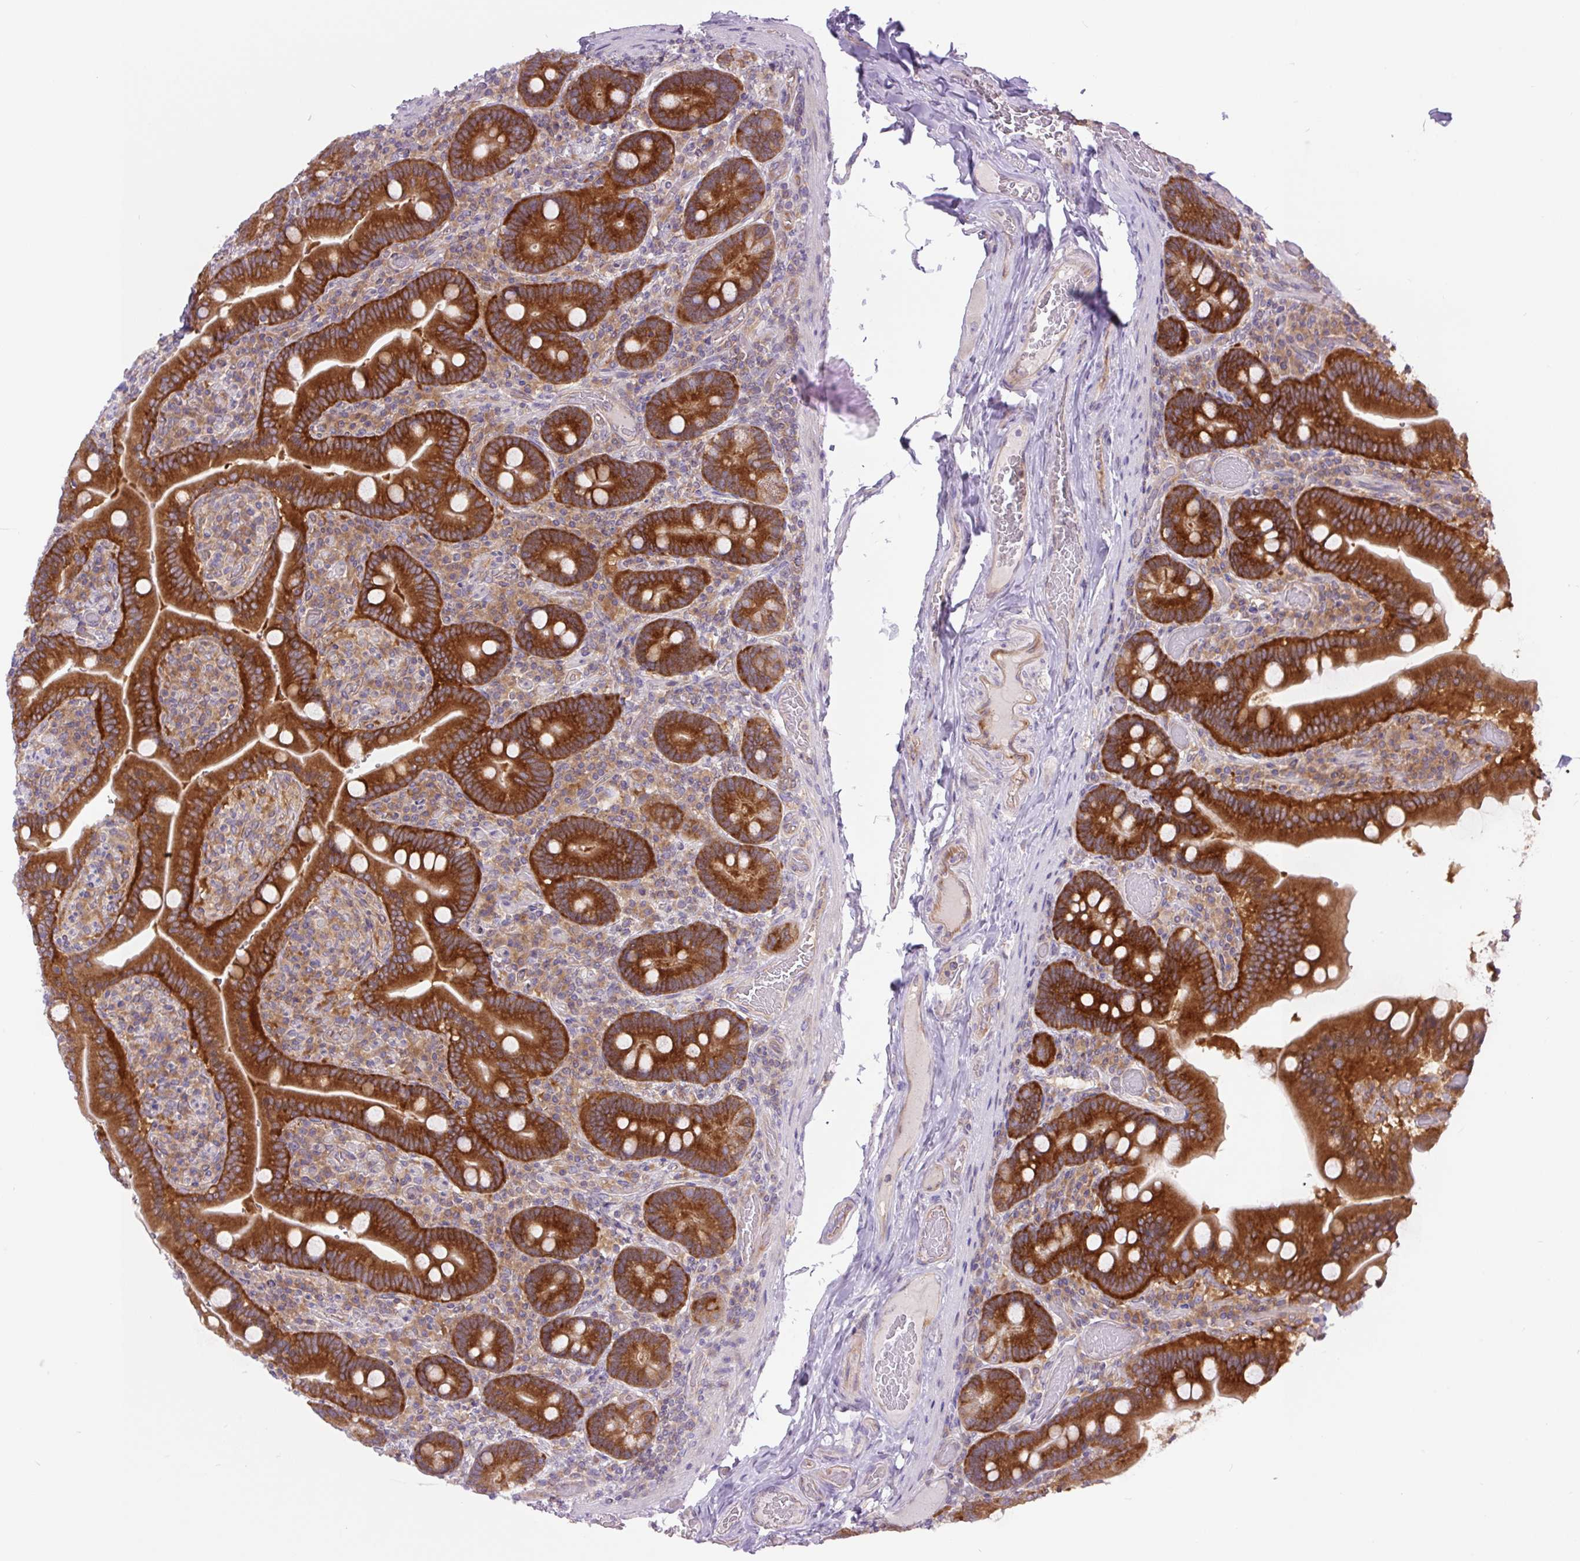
{"staining": {"intensity": "strong", "quantity": ">75%", "location": "cytoplasmic/membranous"}, "tissue": "duodenum", "cell_type": "Glandular cells", "image_type": "normal", "snomed": [{"axis": "morphology", "description": "Normal tissue, NOS"}, {"axis": "topography", "description": "Duodenum"}], "caption": "A high-resolution micrograph shows IHC staining of unremarkable duodenum, which exhibits strong cytoplasmic/membranous staining in about >75% of glandular cells. The staining is performed using DAB brown chromogen to label protein expression. The nuclei are counter-stained blue using hematoxylin.", "gene": "MINK1", "patient": {"sex": "female", "age": 62}}